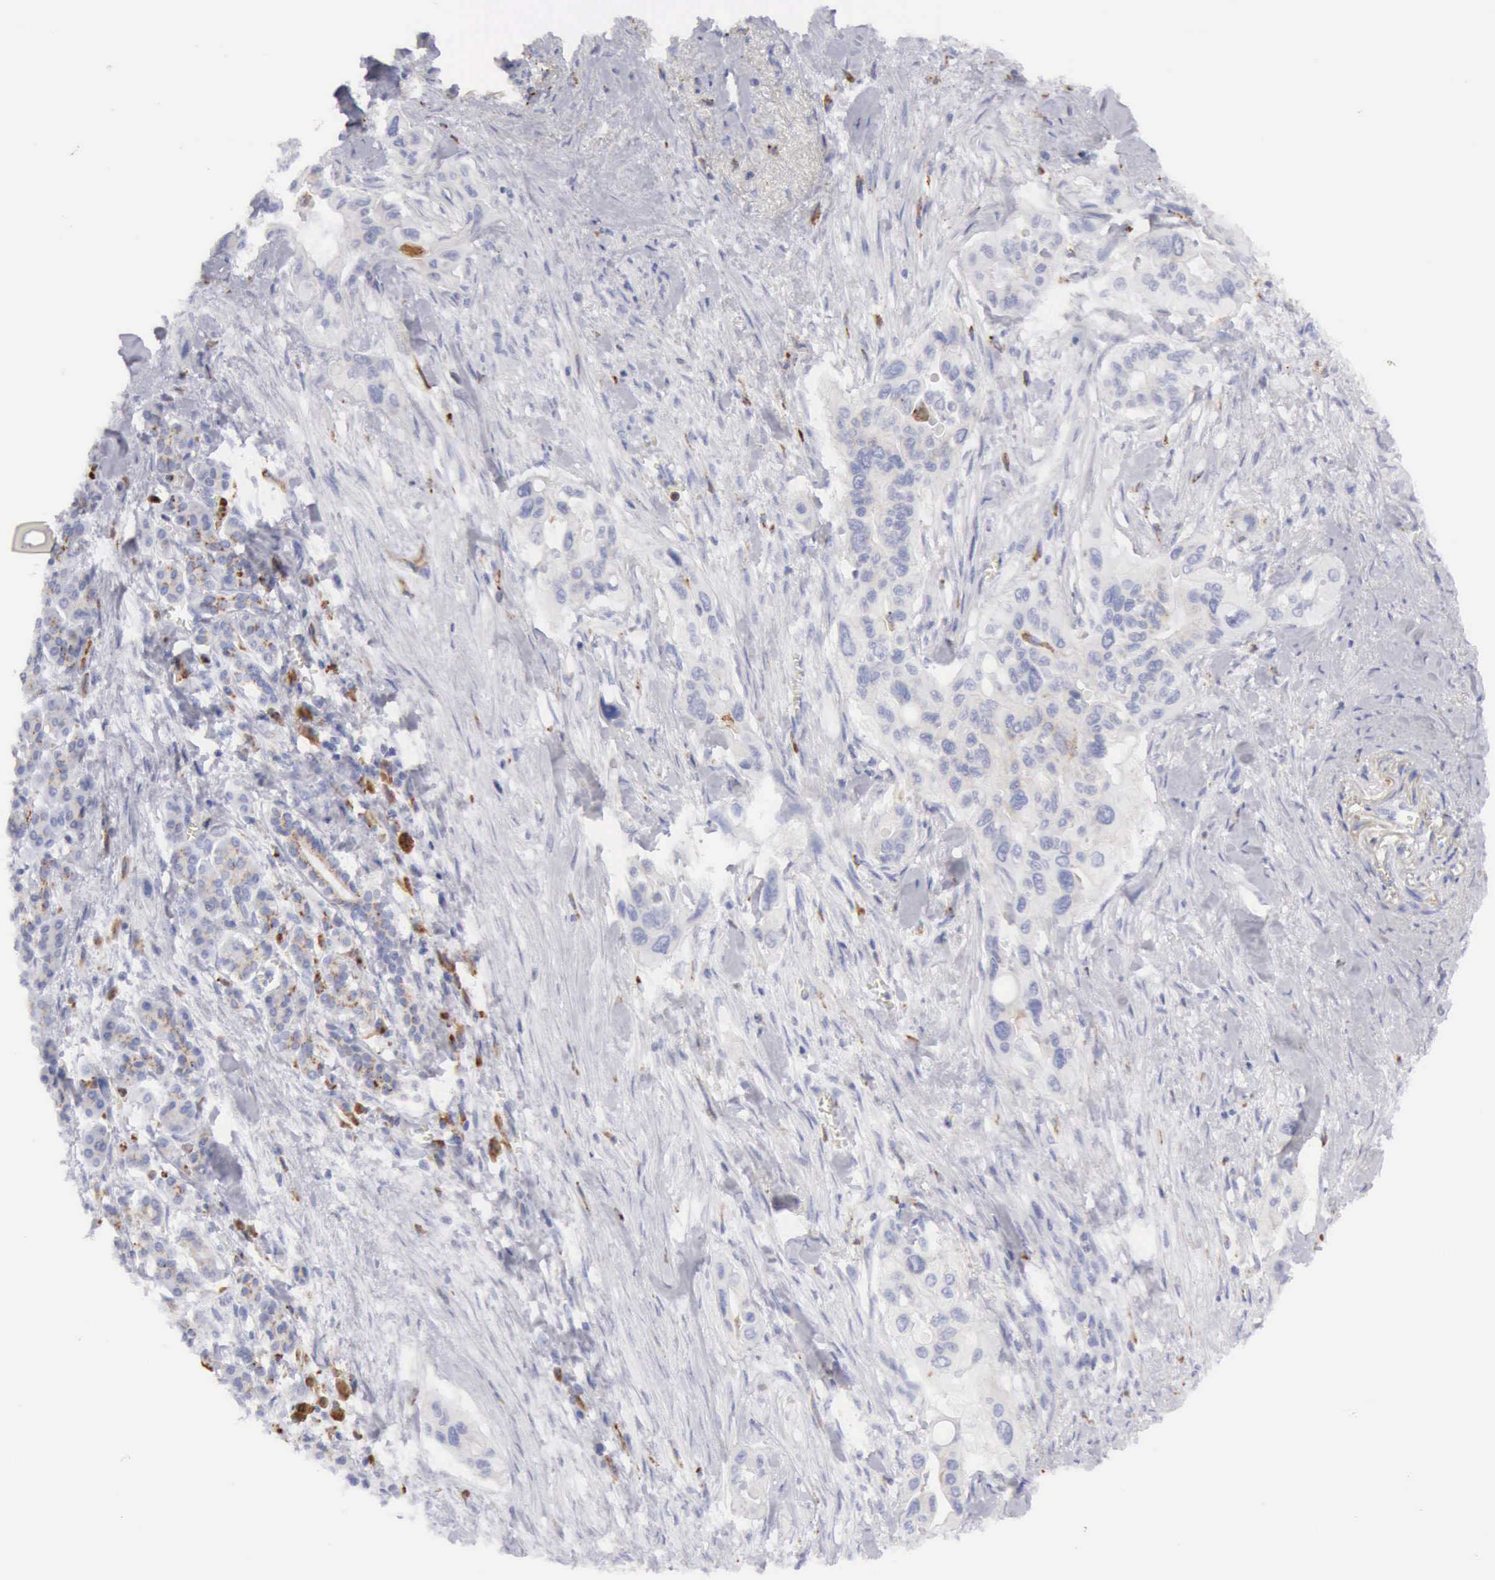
{"staining": {"intensity": "negative", "quantity": "none", "location": "none"}, "tissue": "pancreatic cancer", "cell_type": "Tumor cells", "image_type": "cancer", "snomed": [{"axis": "morphology", "description": "Adenocarcinoma, NOS"}, {"axis": "topography", "description": "Pancreas"}], "caption": "Micrograph shows no significant protein staining in tumor cells of adenocarcinoma (pancreatic).", "gene": "CTSS", "patient": {"sex": "male", "age": 77}}